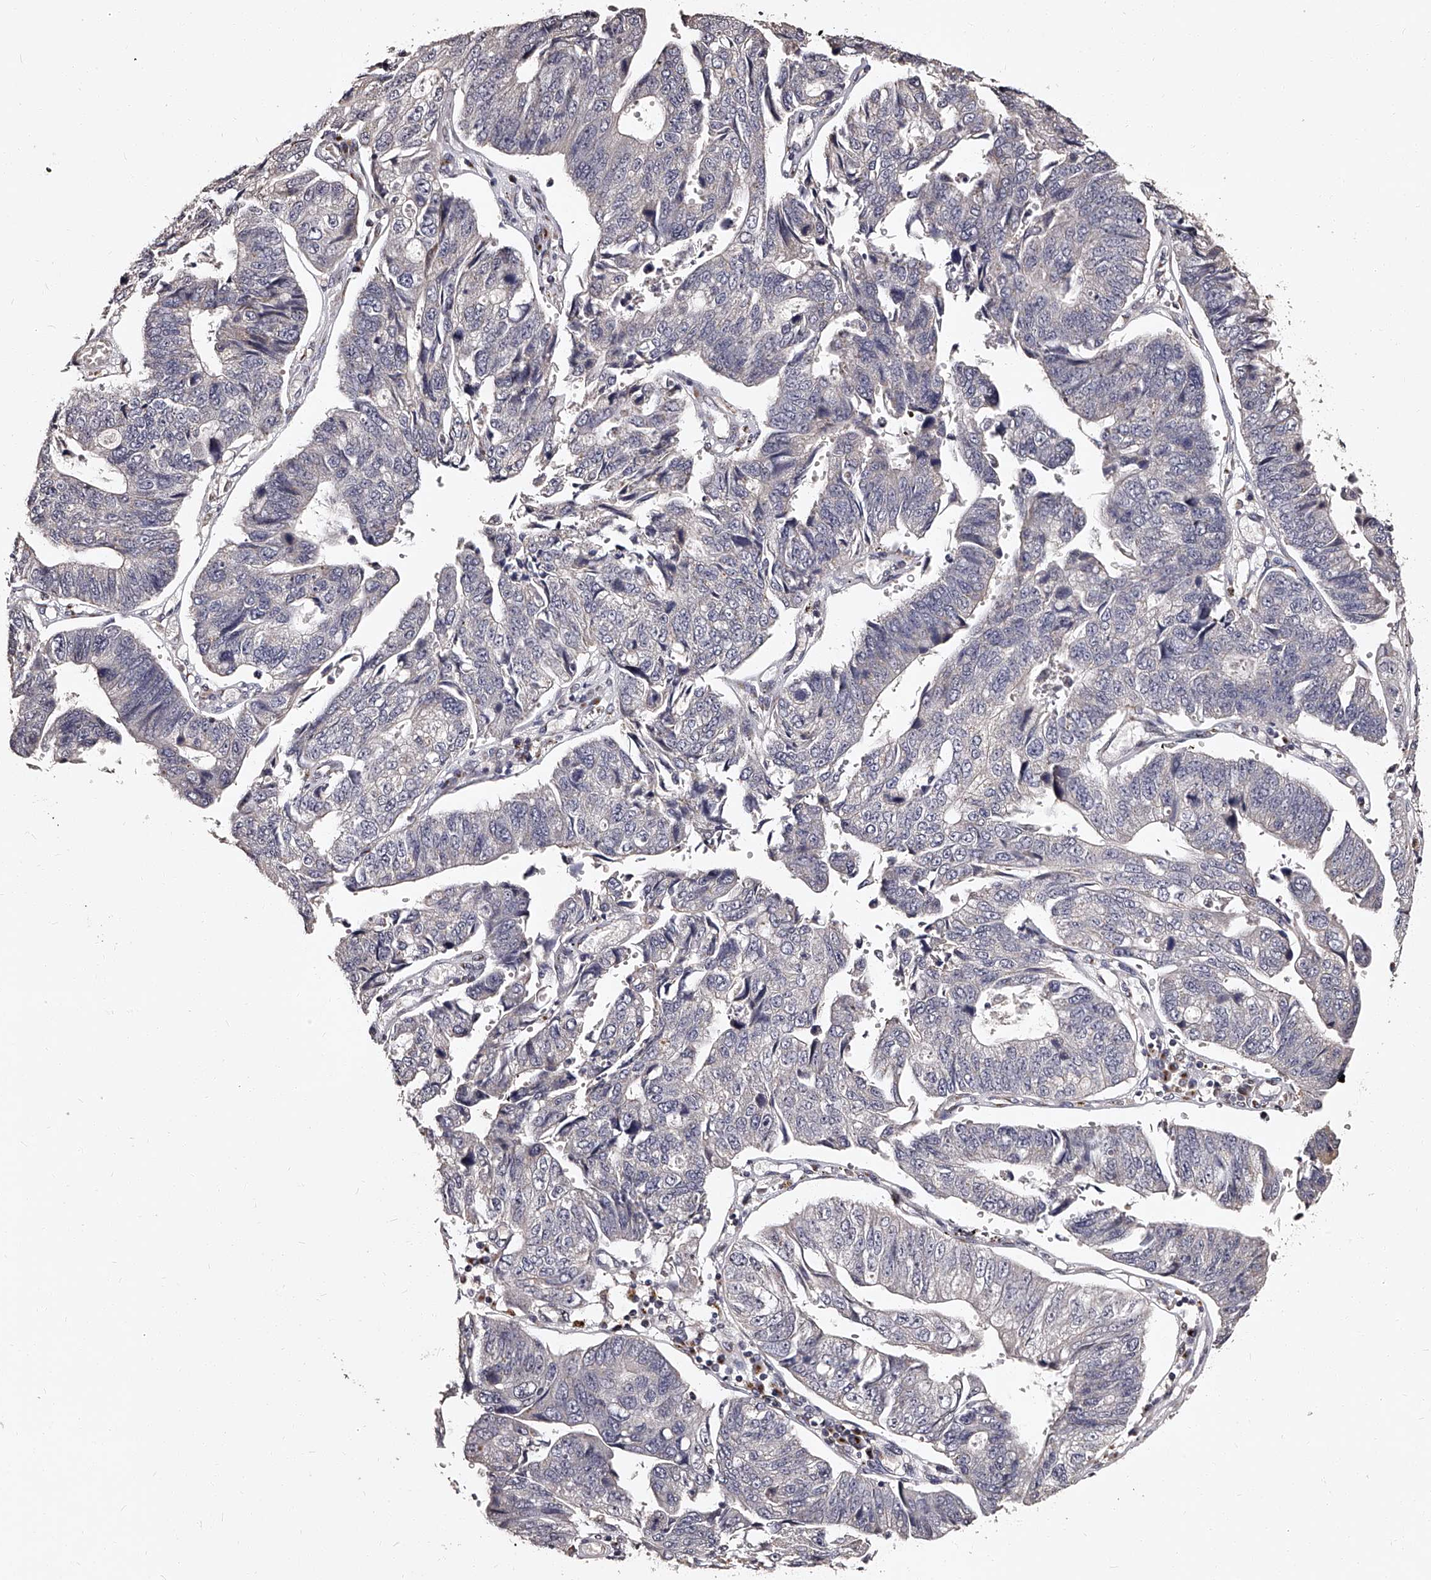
{"staining": {"intensity": "negative", "quantity": "none", "location": "none"}, "tissue": "stomach cancer", "cell_type": "Tumor cells", "image_type": "cancer", "snomed": [{"axis": "morphology", "description": "Adenocarcinoma, NOS"}, {"axis": "topography", "description": "Stomach"}], "caption": "A high-resolution histopathology image shows IHC staining of stomach cancer, which demonstrates no significant staining in tumor cells. The staining was performed using DAB to visualize the protein expression in brown, while the nuclei were stained in blue with hematoxylin (Magnification: 20x).", "gene": "RSC1A1", "patient": {"sex": "male", "age": 59}}